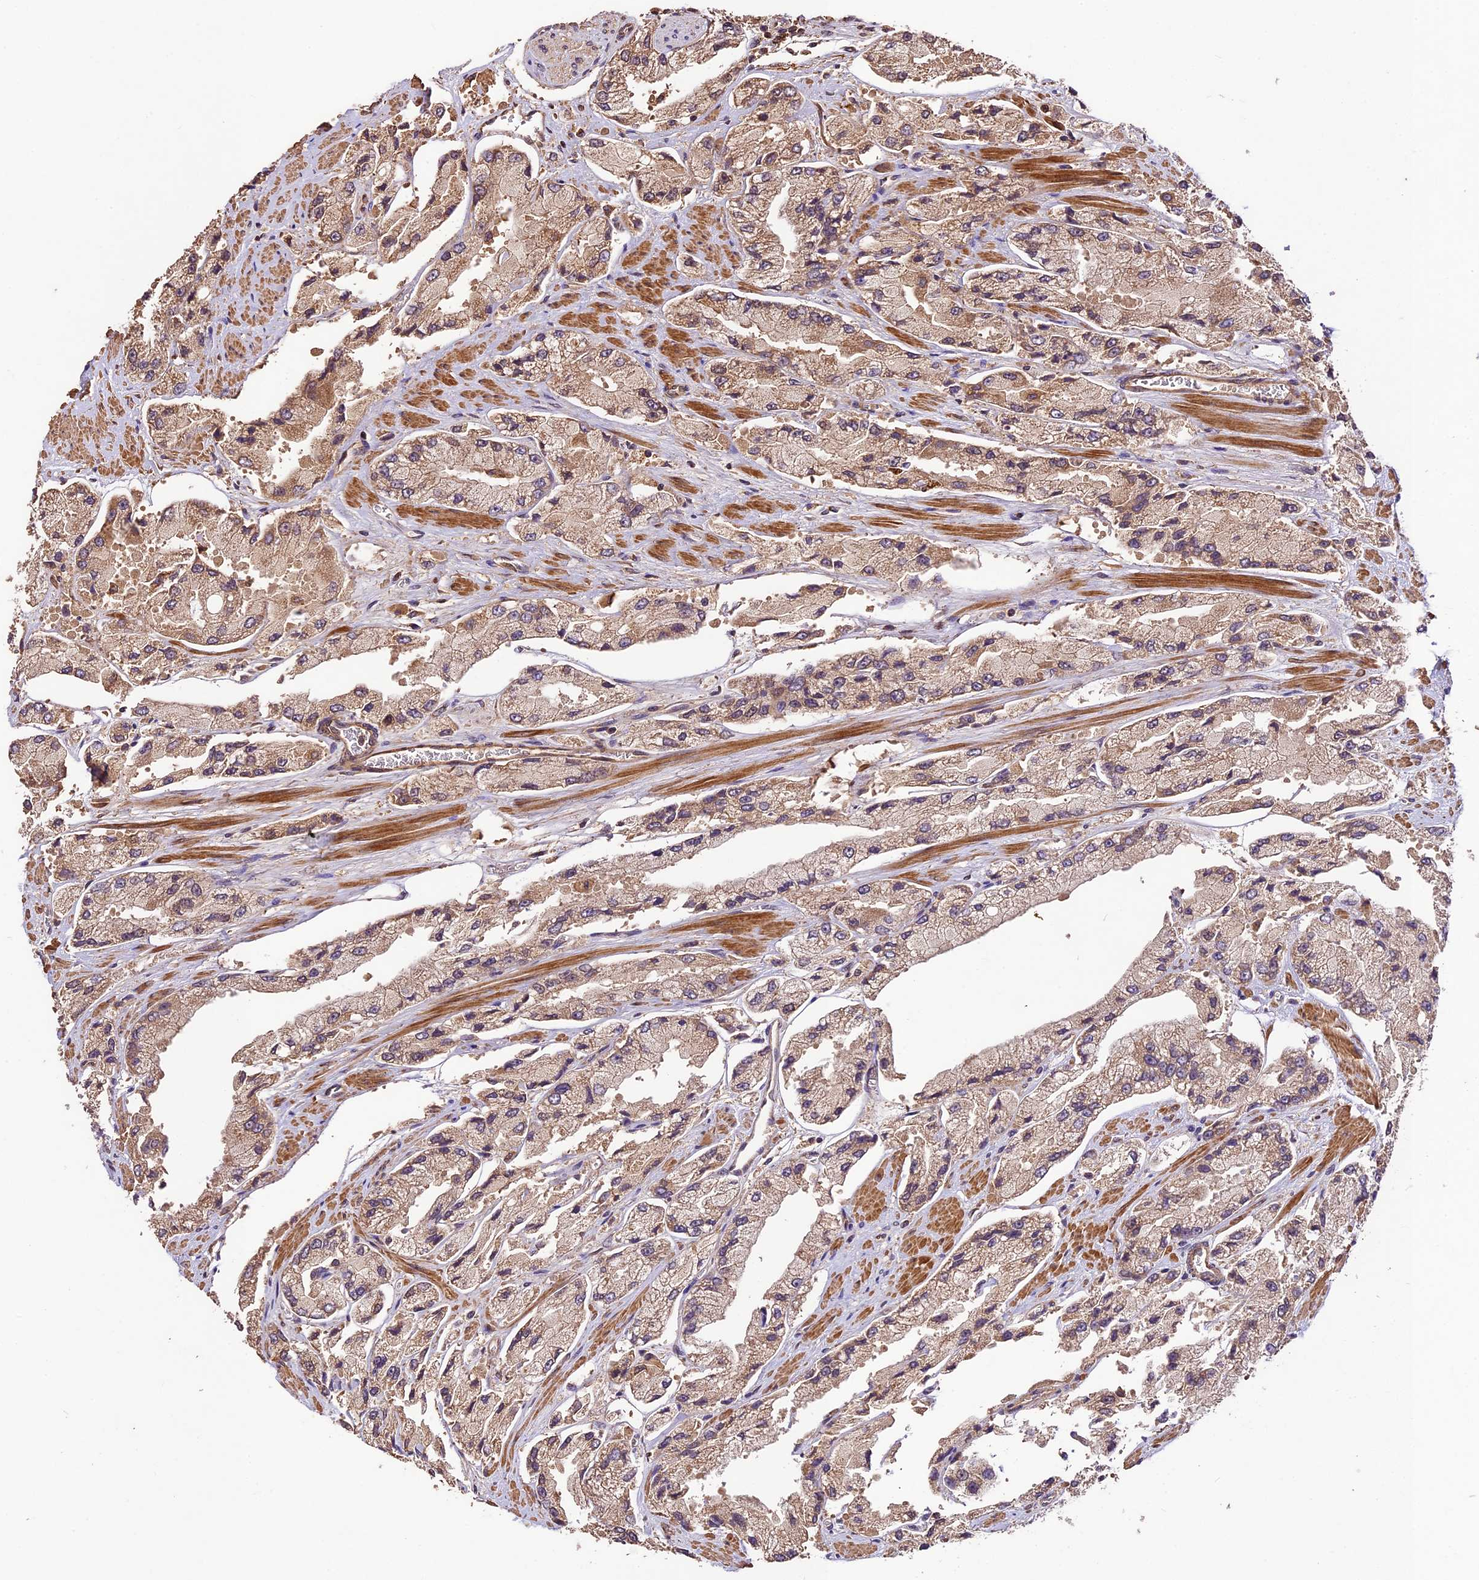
{"staining": {"intensity": "weak", "quantity": ">75%", "location": "cytoplasmic/membranous"}, "tissue": "prostate cancer", "cell_type": "Tumor cells", "image_type": "cancer", "snomed": [{"axis": "morphology", "description": "Adenocarcinoma, High grade"}, {"axis": "topography", "description": "Prostate"}], "caption": "Human high-grade adenocarcinoma (prostate) stained for a protein (brown) exhibits weak cytoplasmic/membranous positive staining in about >75% of tumor cells.", "gene": "CRLF1", "patient": {"sex": "male", "age": 58}}